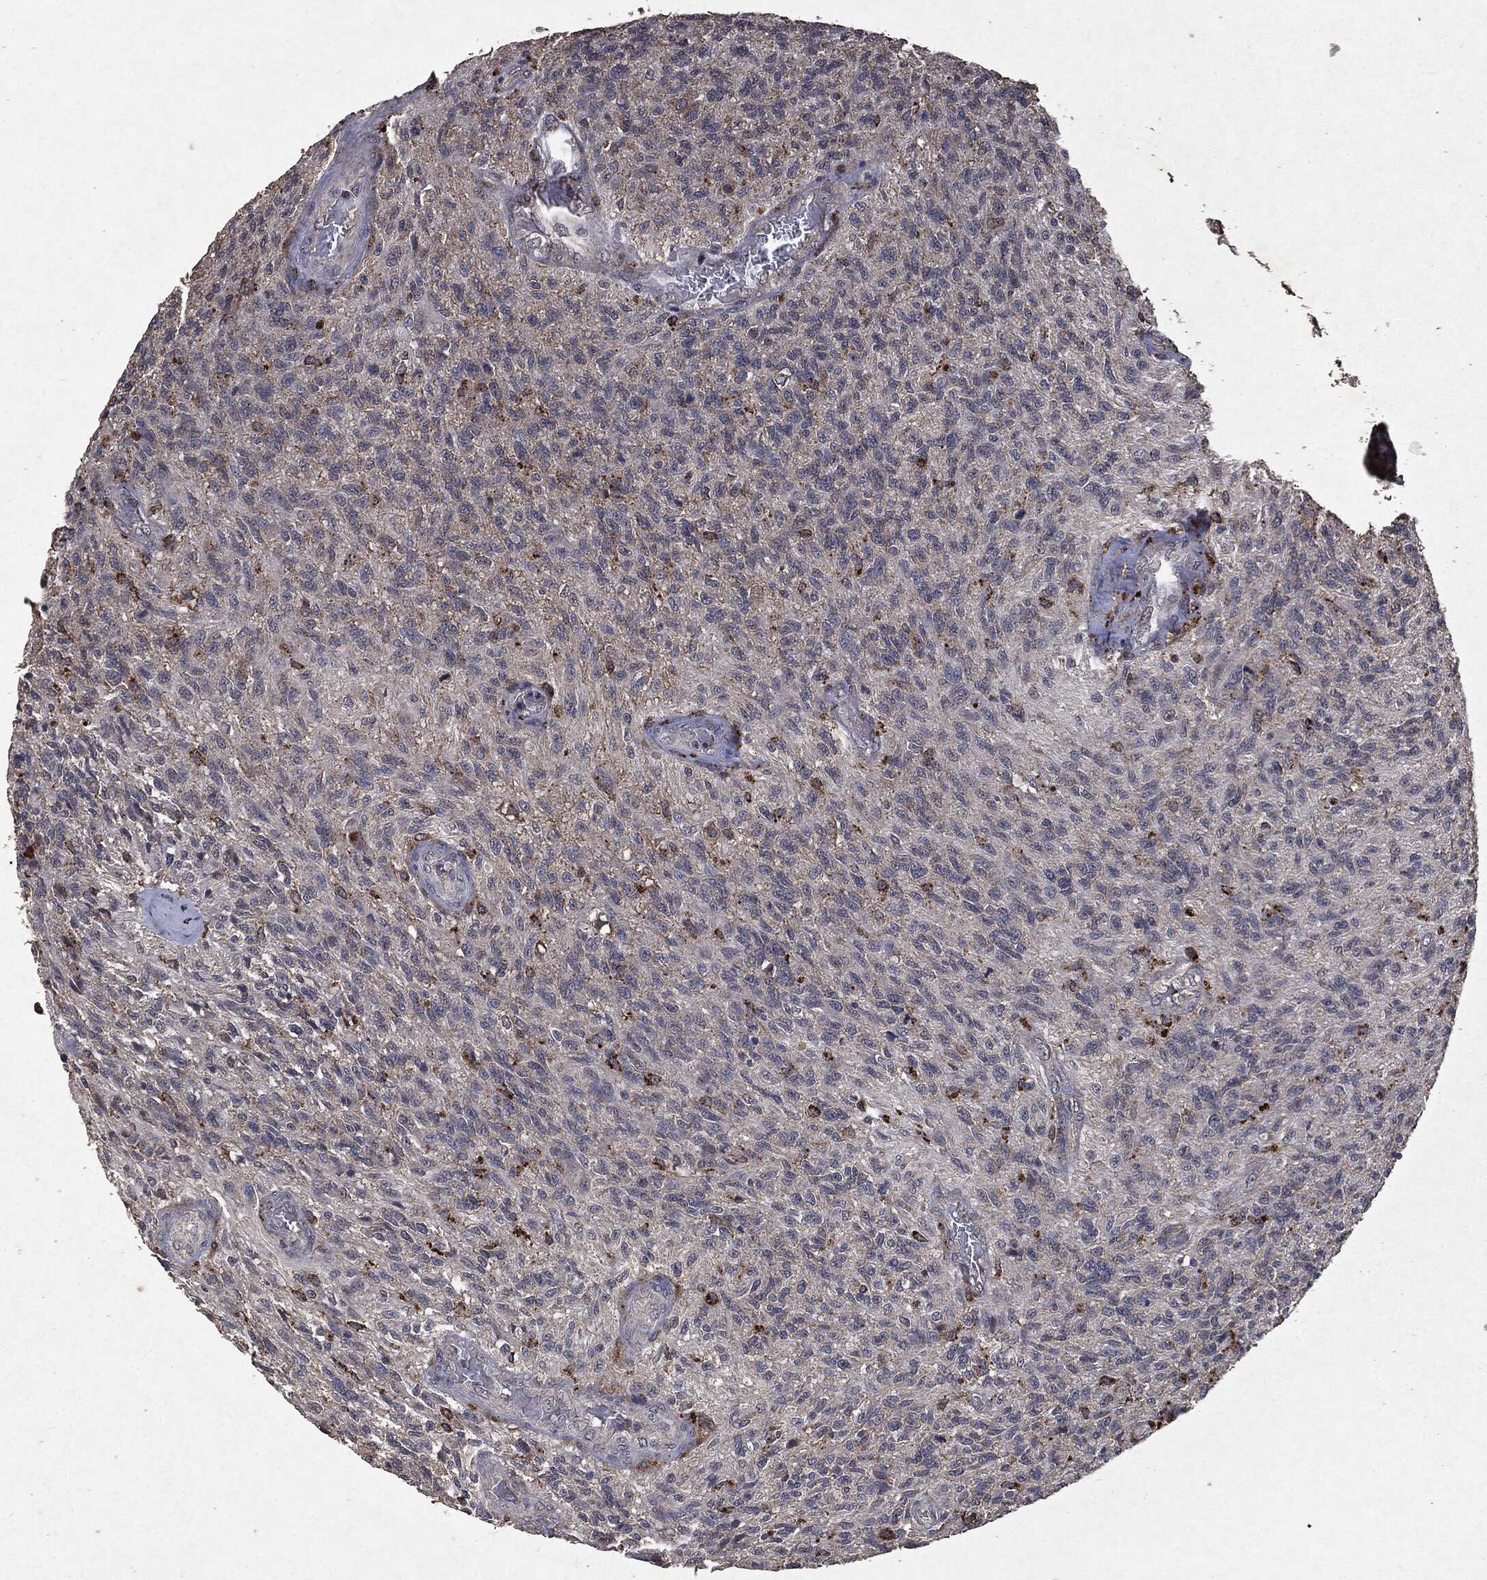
{"staining": {"intensity": "negative", "quantity": "none", "location": "none"}, "tissue": "glioma", "cell_type": "Tumor cells", "image_type": "cancer", "snomed": [{"axis": "morphology", "description": "Glioma, malignant, High grade"}, {"axis": "topography", "description": "Brain"}], "caption": "There is no significant expression in tumor cells of glioma.", "gene": "PTEN", "patient": {"sex": "male", "age": 56}}